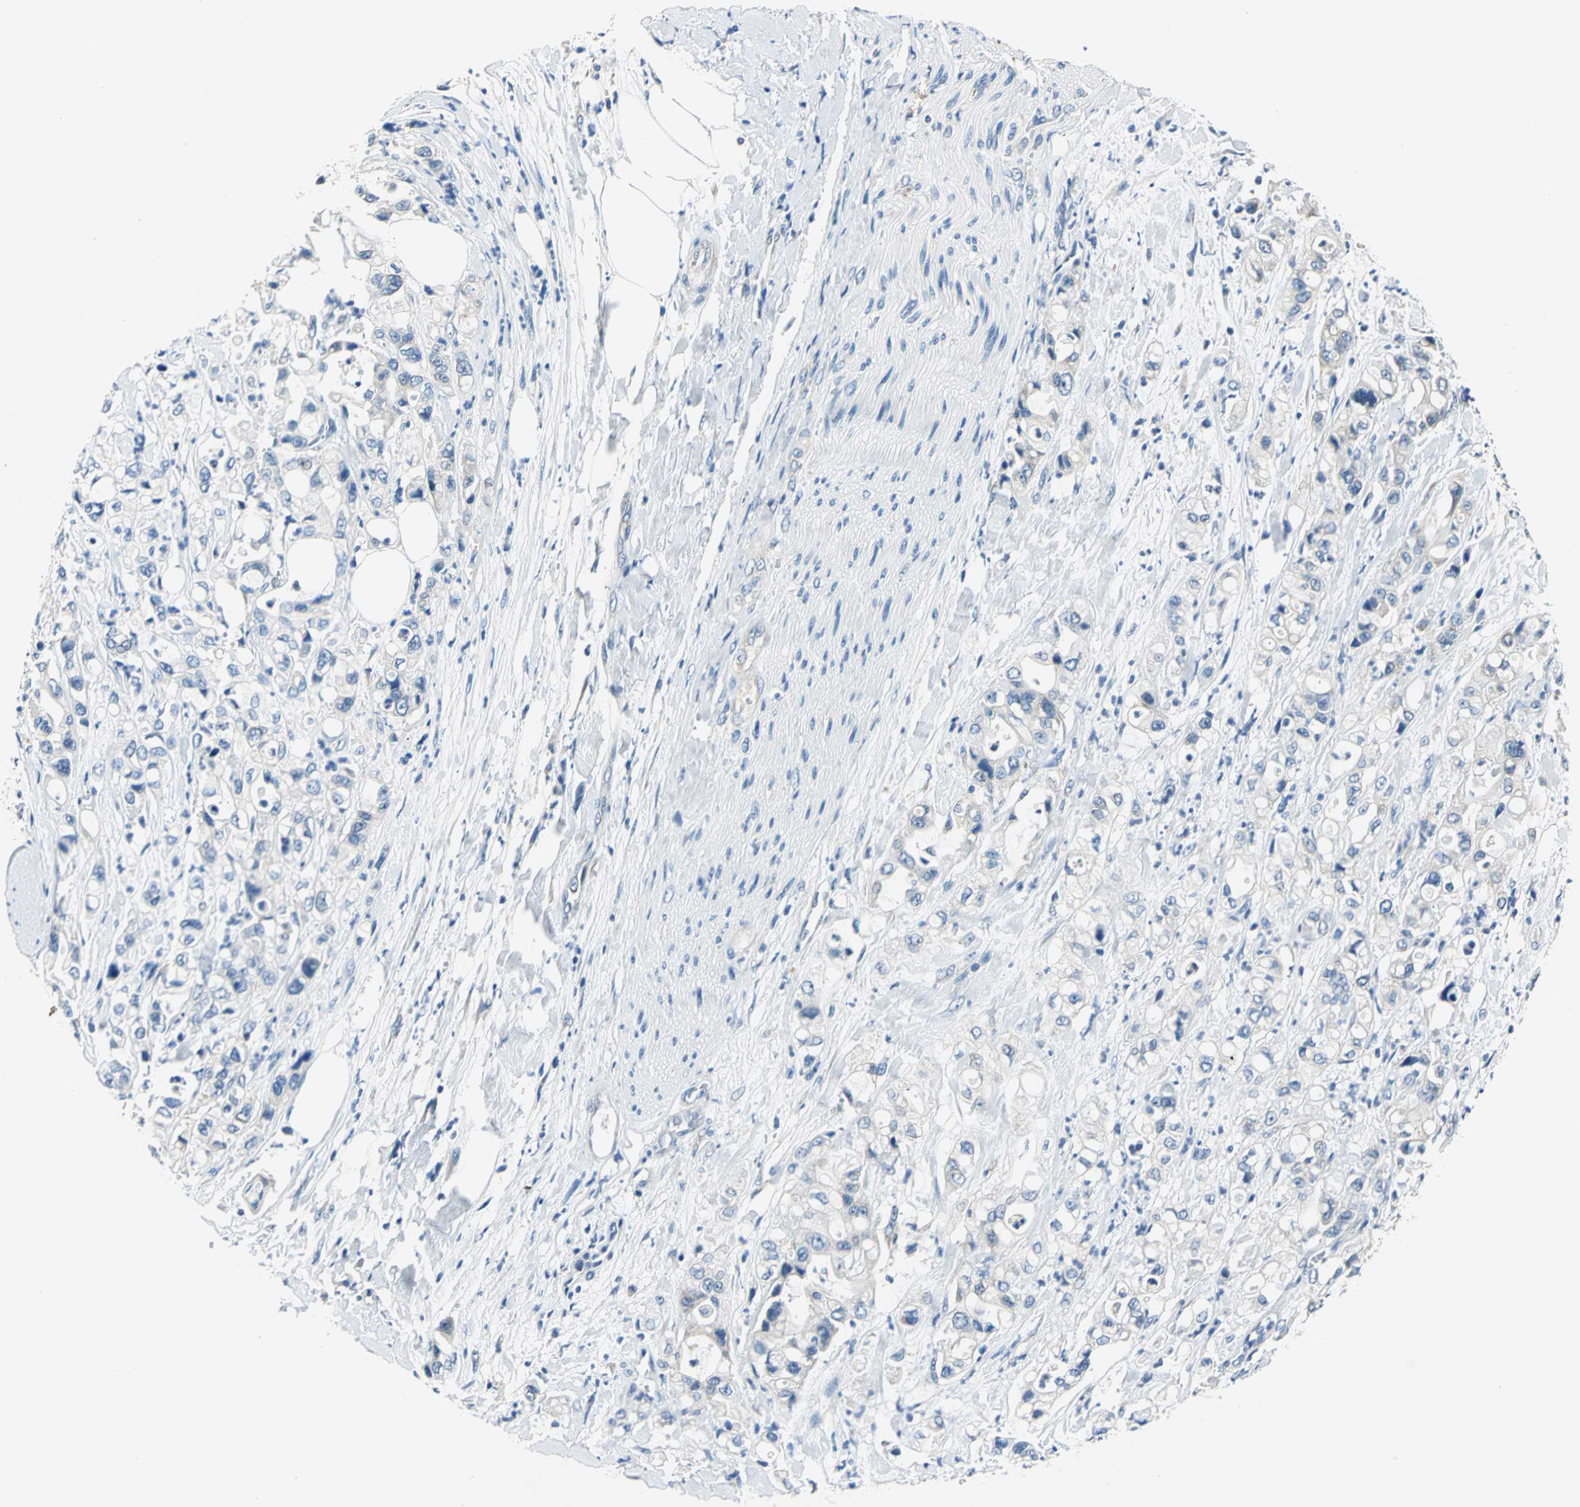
{"staining": {"intensity": "negative", "quantity": "none", "location": "none"}, "tissue": "pancreatic cancer", "cell_type": "Tumor cells", "image_type": "cancer", "snomed": [{"axis": "morphology", "description": "Adenocarcinoma, NOS"}, {"axis": "topography", "description": "Pancreas"}], "caption": "Immunohistochemistry of human adenocarcinoma (pancreatic) reveals no positivity in tumor cells.", "gene": "TRIM25", "patient": {"sex": "male", "age": 70}}